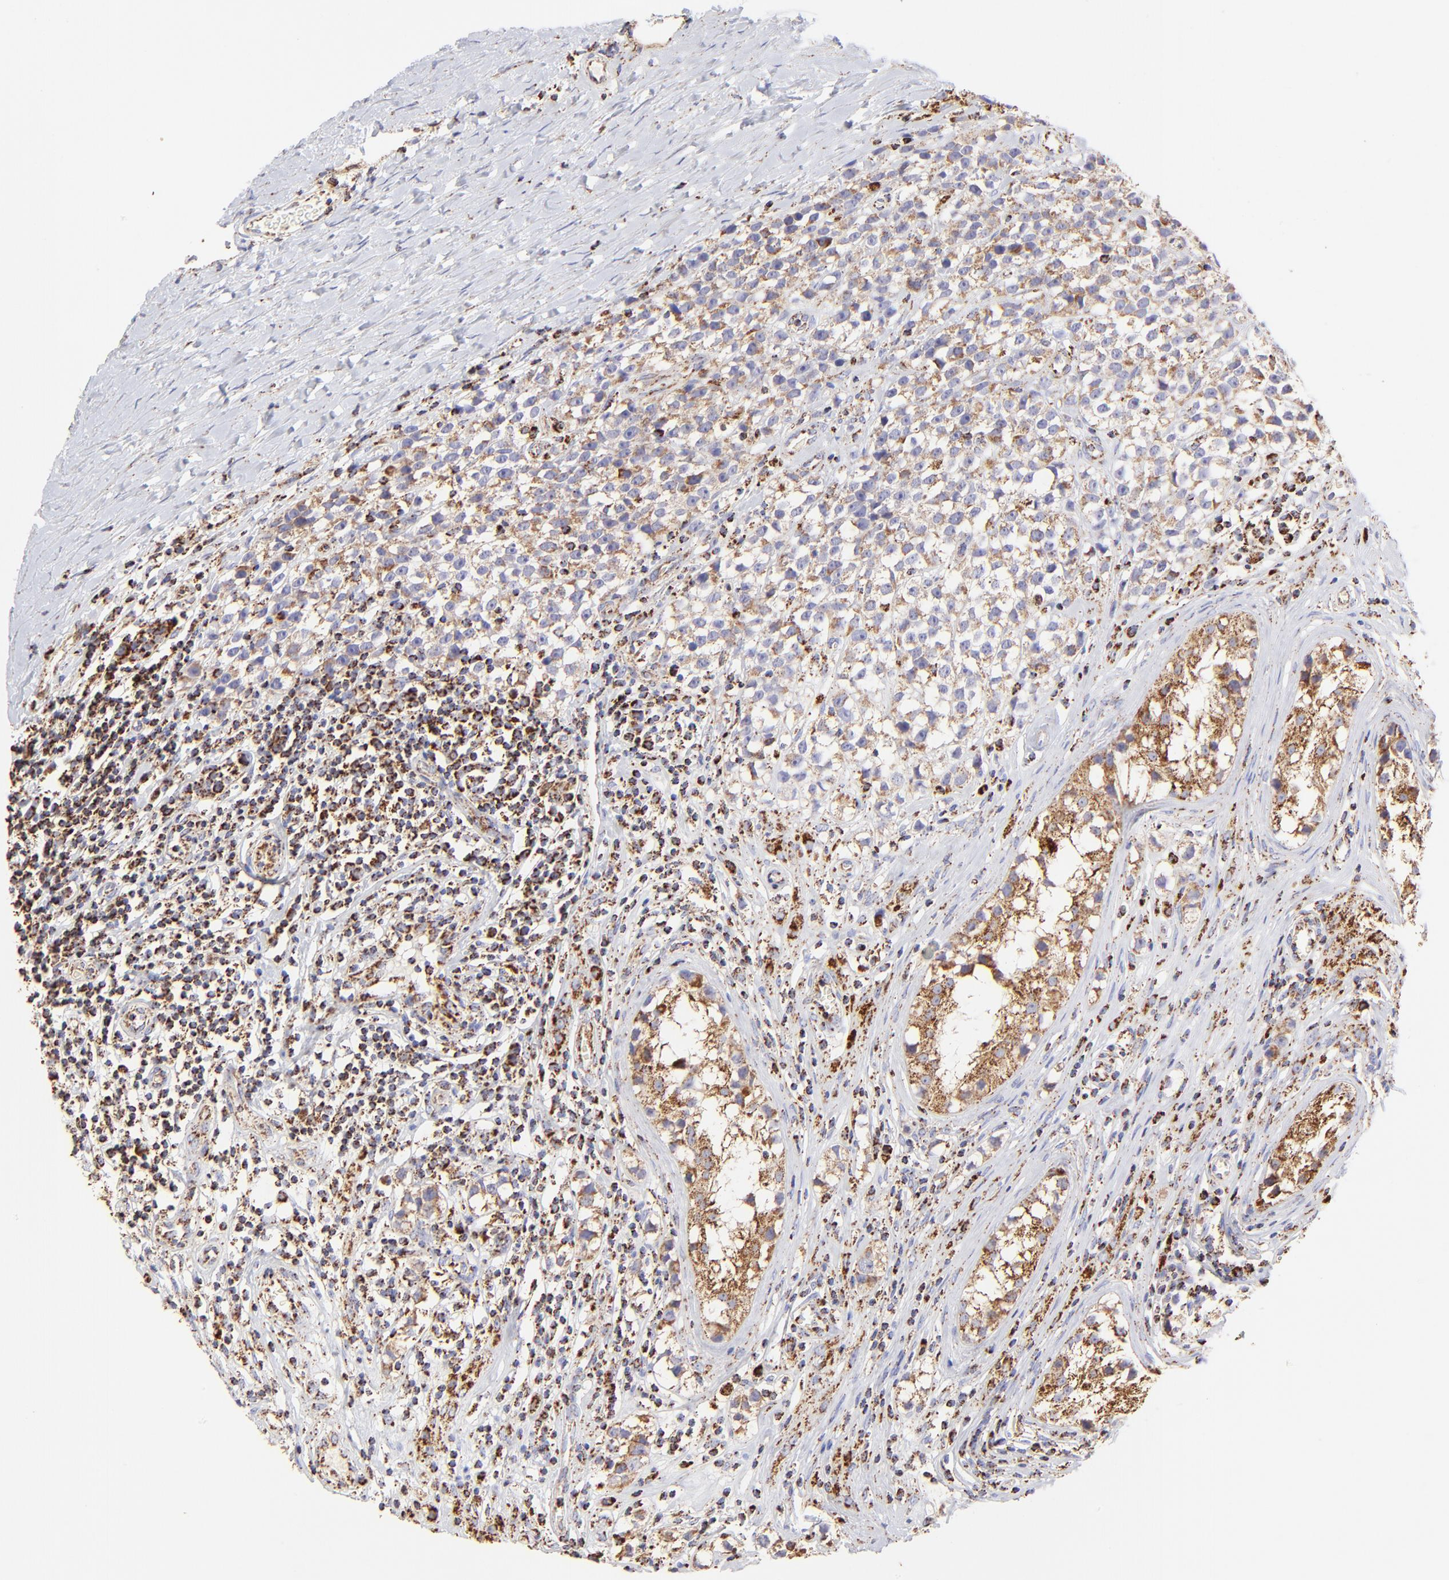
{"staining": {"intensity": "moderate", "quantity": "25%-75%", "location": "cytoplasmic/membranous"}, "tissue": "testis cancer", "cell_type": "Tumor cells", "image_type": "cancer", "snomed": [{"axis": "morphology", "description": "Seminoma, NOS"}, {"axis": "topography", "description": "Testis"}], "caption": "This is an image of immunohistochemistry (IHC) staining of testis seminoma, which shows moderate positivity in the cytoplasmic/membranous of tumor cells.", "gene": "ECH1", "patient": {"sex": "male", "age": 25}}